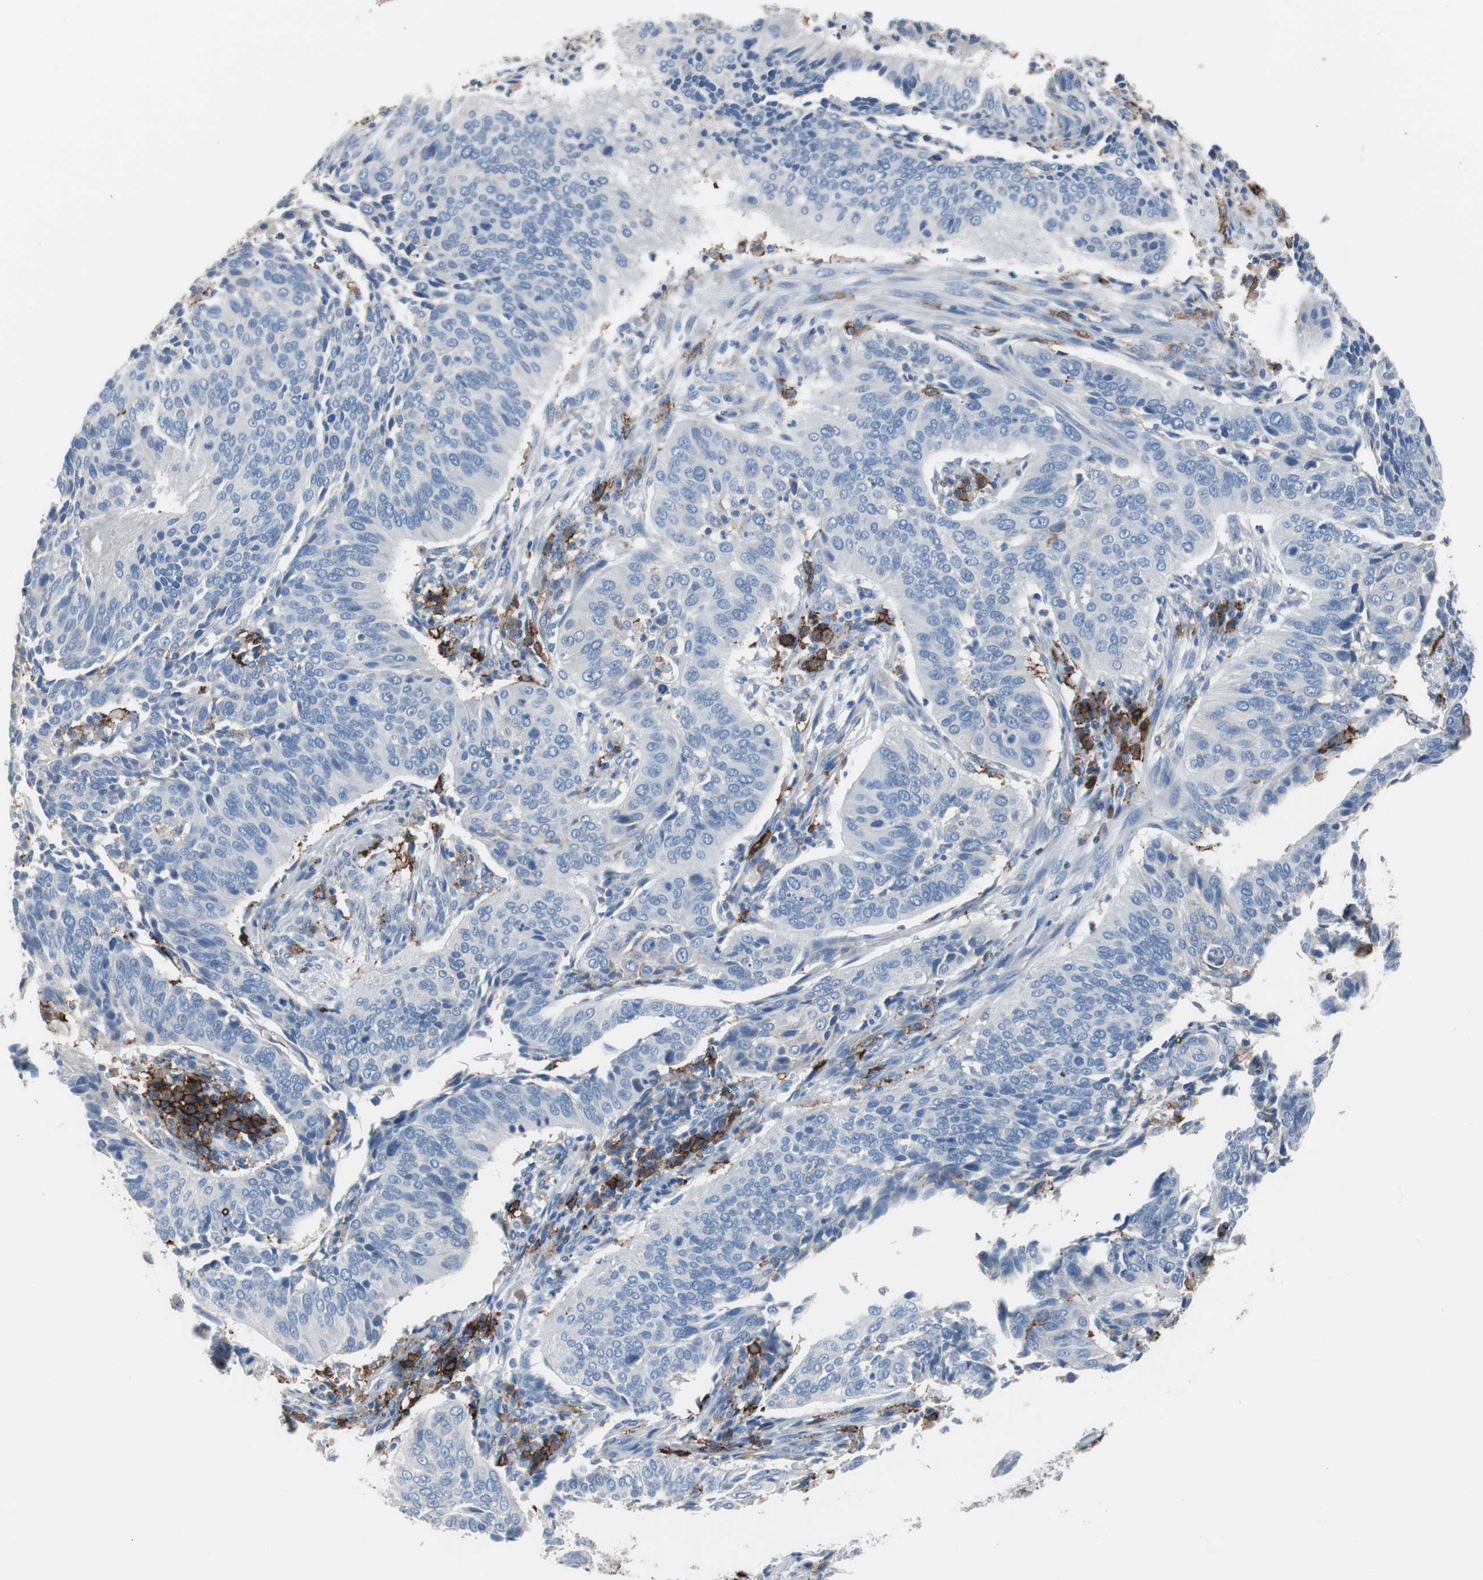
{"staining": {"intensity": "negative", "quantity": "none", "location": "none"}, "tissue": "cervical cancer", "cell_type": "Tumor cells", "image_type": "cancer", "snomed": [{"axis": "morphology", "description": "Squamous cell carcinoma, NOS"}, {"axis": "topography", "description": "Cervix"}], "caption": "A histopathology image of human cervical cancer (squamous cell carcinoma) is negative for staining in tumor cells.", "gene": "FCGR2B", "patient": {"sex": "female", "age": 39}}